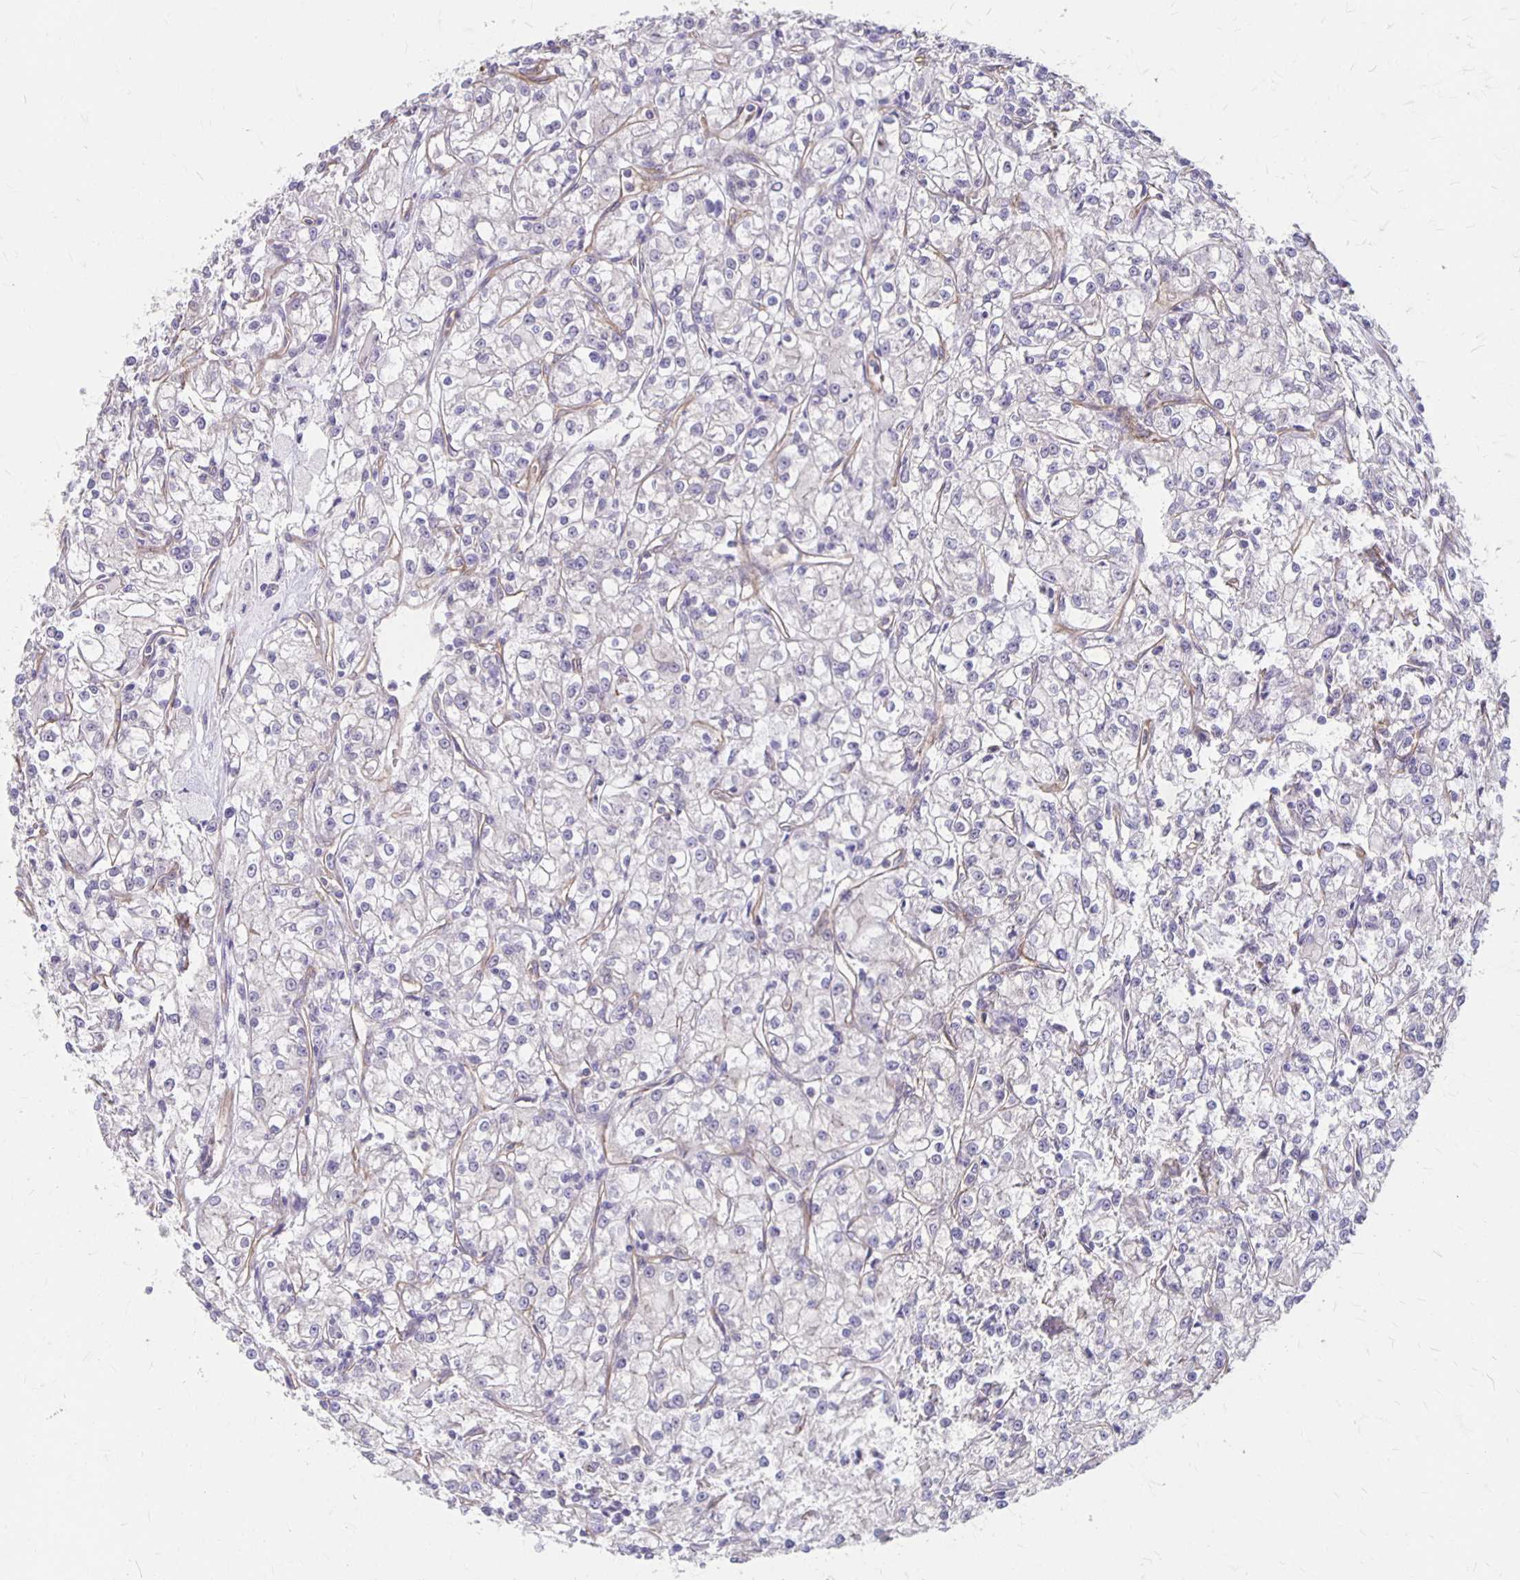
{"staining": {"intensity": "negative", "quantity": "none", "location": "none"}, "tissue": "renal cancer", "cell_type": "Tumor cells", "image_type": "cancer", "snomed": [{"axis": "morphology", "description": "Adenocarcinoma, NOS"}, {"axis": "topography", "description": "Kidney"}], "caption": "Histopathology image shows no significant protein expression in tumor cells of renal cancer.", "gene": "PPP1R3E", "patient": {"sex": "female", "age": 59}}